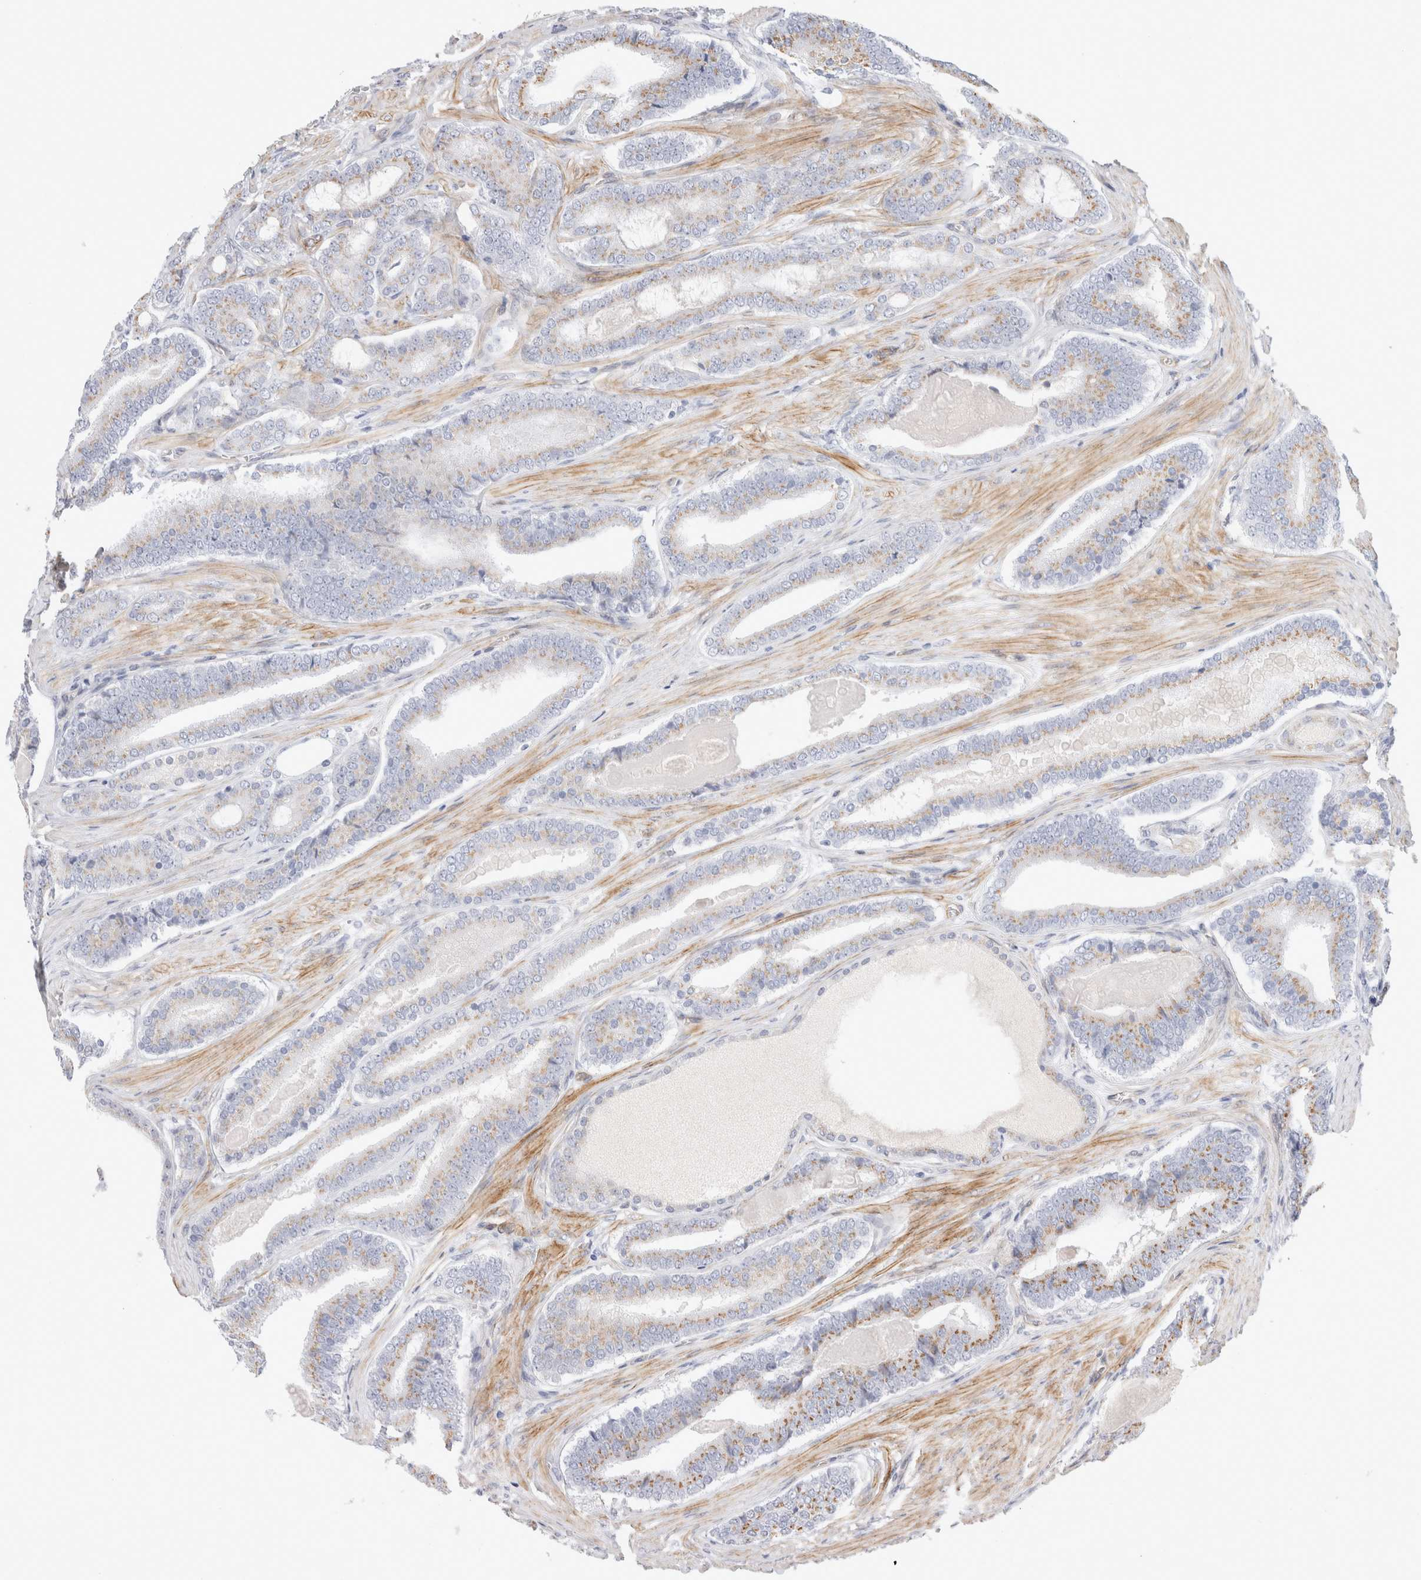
{"staining": {"intensity": "moderate", "quantity": "25%-75%", "location": "cytoplasmic/membranous"}, "tissue": "prostate cancer", "cell_type": "Tumor cells", "image_type": "cancer", "snomed": [{"axis": "morphology", "description": "Adenocarcinoma, High grade"}, {"axis": "topography", "description": "Prostate"}], "caption": "Prostate adenocarcinoma (high-grade) stained for a protein displays moderate cytoplasmic/membranous positivity in tumor cells.", "gene": "CAAP1", "patient": {"sex": "male", "age": 60}}